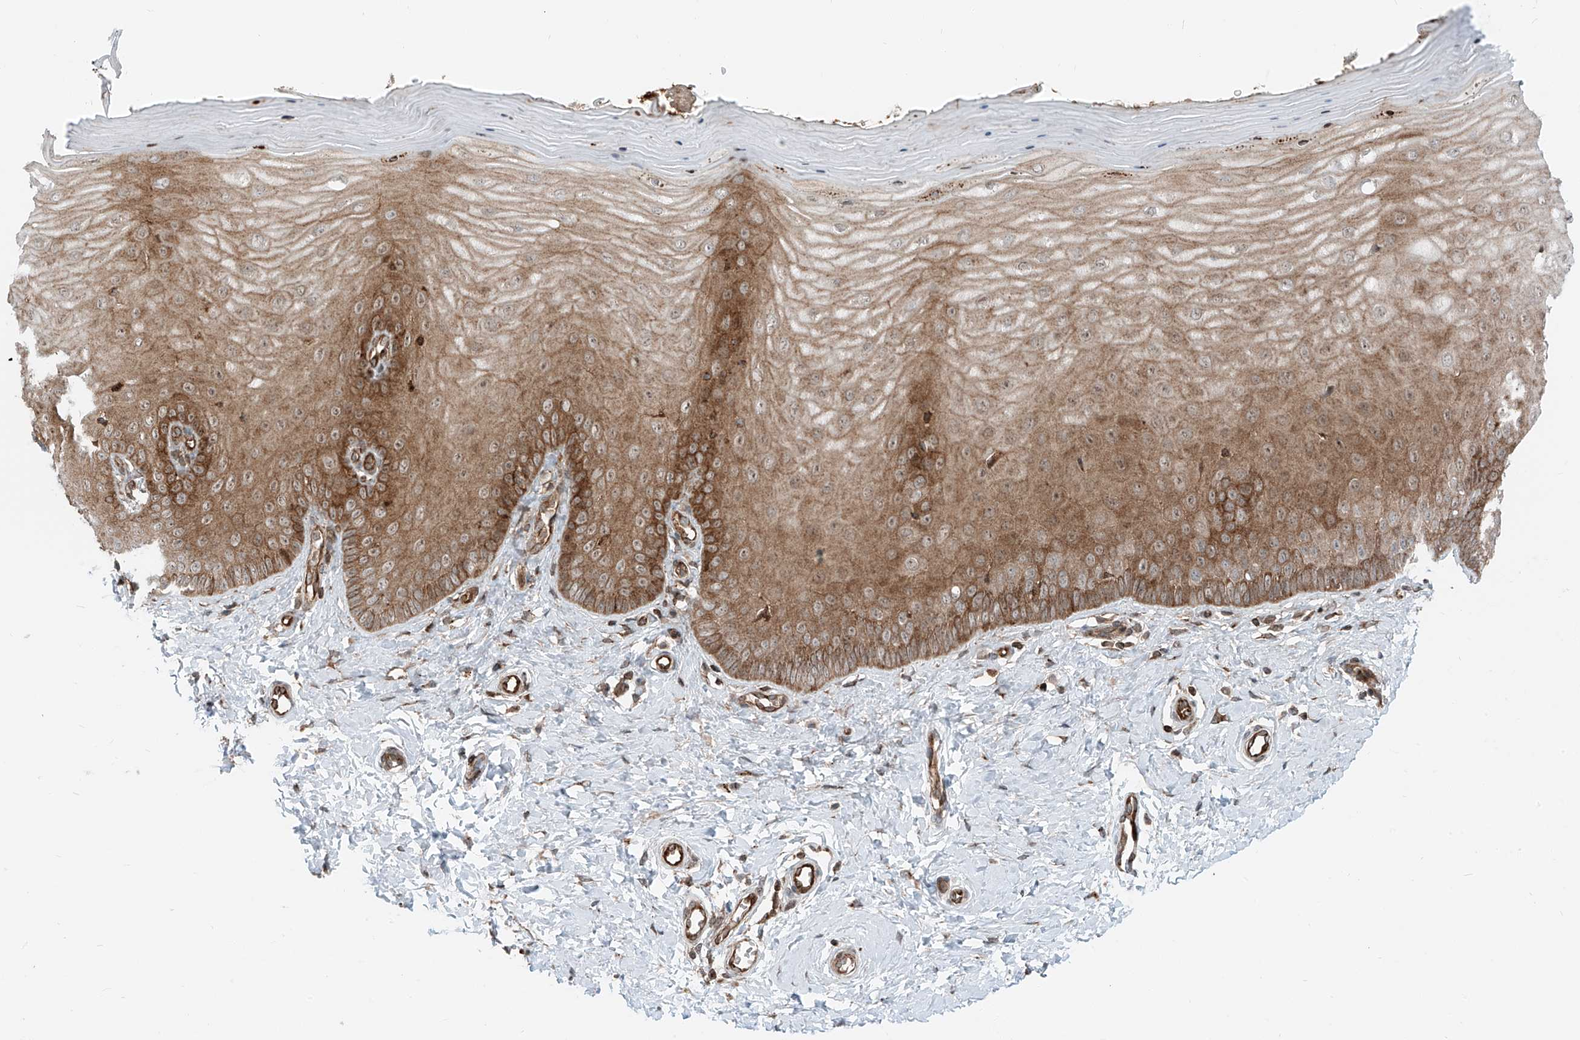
{"staining": {"intensity": "moderate", "quantity": ">75%", "location": "cytoplasmic/membranous"}, "tissue": "cervix", "cell_type": "Glandular cells", "image_type": "normal", "snomed": [{"axis": "morphology", "description": "Normal tissue, NOS"}, {"axis": "topography", "description": "Cervix"}], "caption": "Immunohistochemical staining of normal human cervix shows >75% levels of moderate cytoplasmic/membranous protein staining in about >75% of glandular cells. Immunohistochemistry stains the protein of interest in brown and the nuclei are stained blue.", "gene": "USP48", "patient": {"sex": "female", "age": 55}}